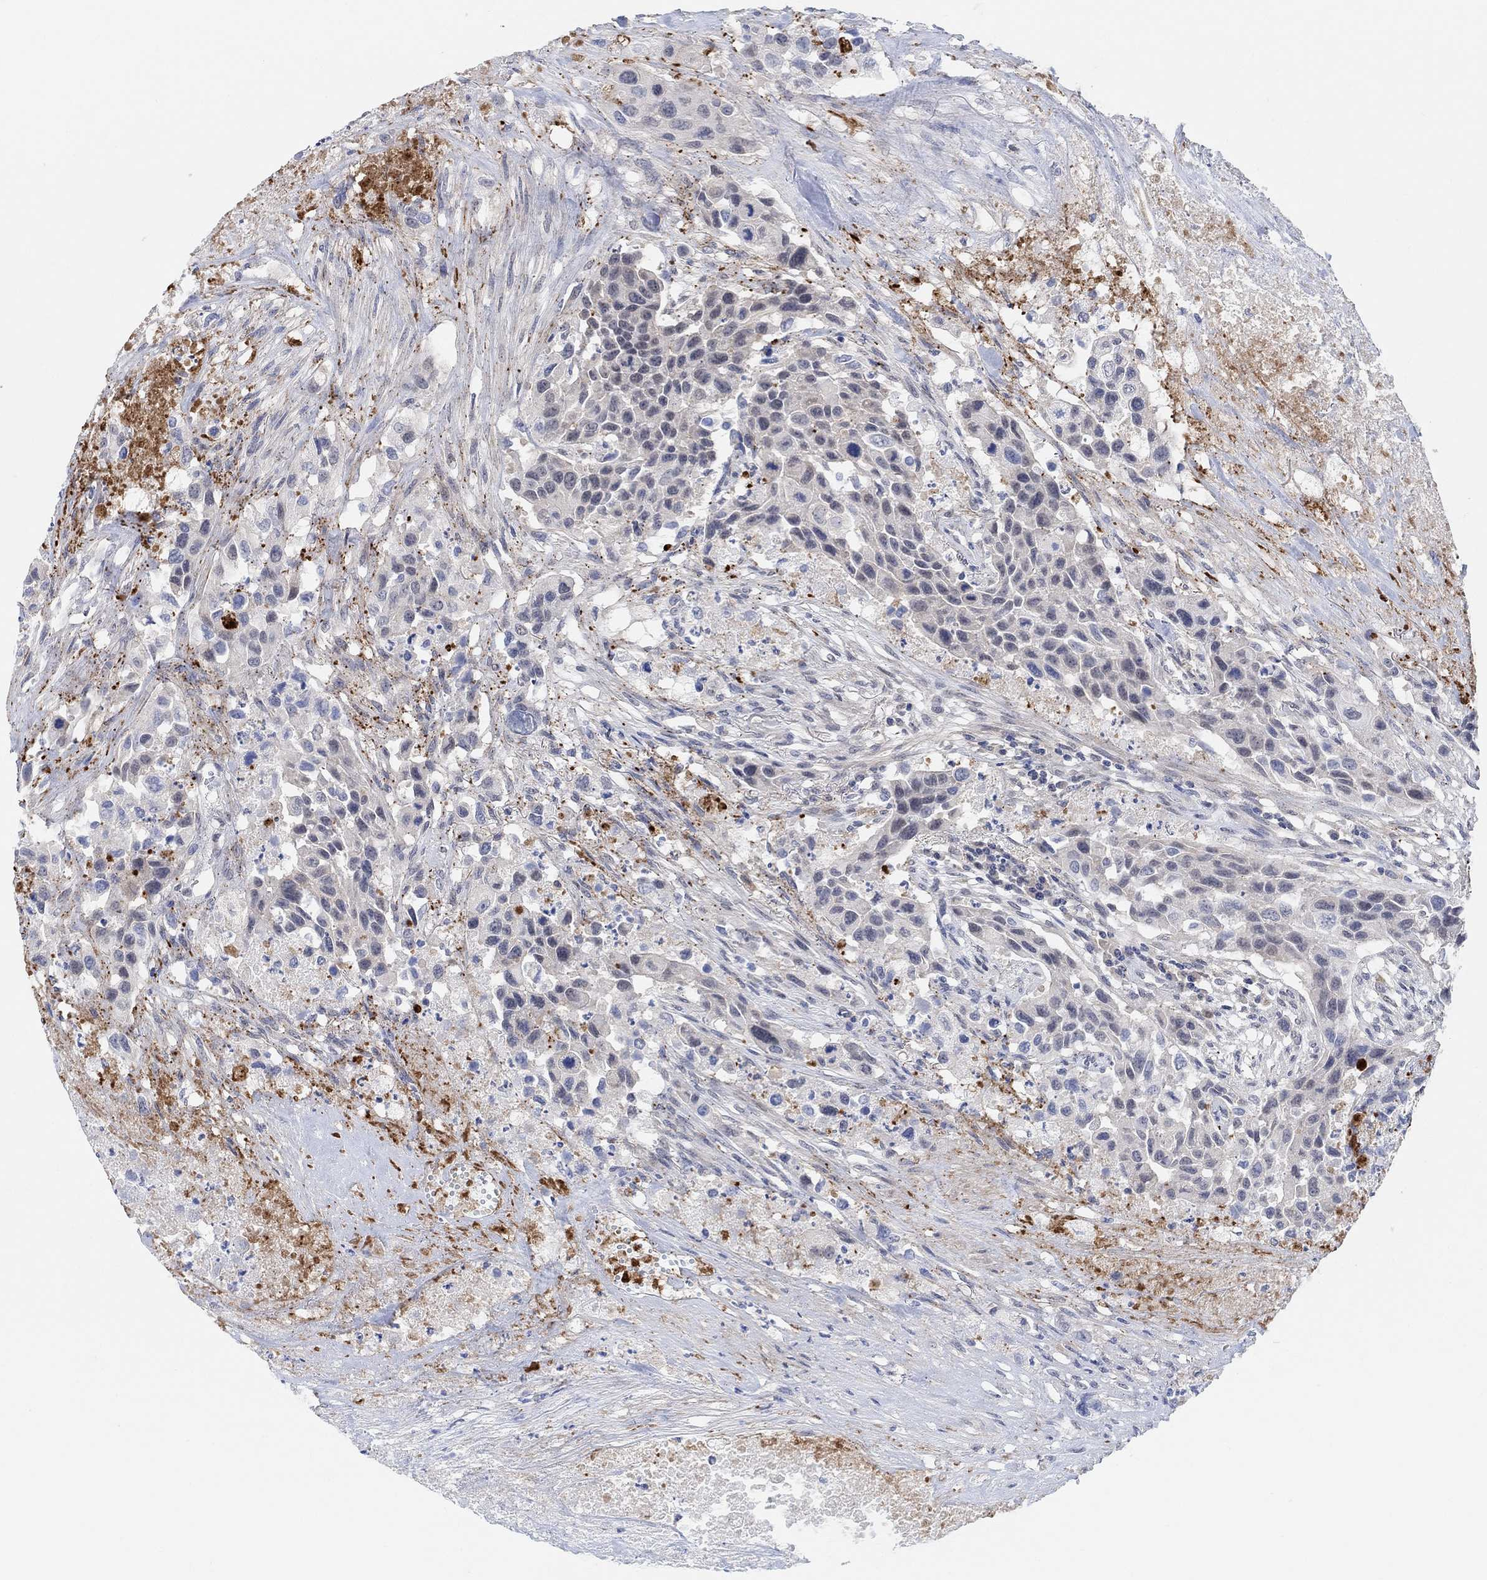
{"staining": {"intensity": "negative", "quantity": "none", "location": "none"}, "tissue": "urothelial cancer", "cell_type": "Tumor cells", "image_type": "cancer", "snomed": [{"axis": "morphology", "description": "Urothelial carcinoma, High grade"}, {"axis": "topography", "description": "Urinary bladder"}], "caption": "An image of human urothelial carcinoma (high-grade) is negative for staining in tumor cells.", "gene": "RIMS1", "patient": {"sex": "female", "age": 73}}